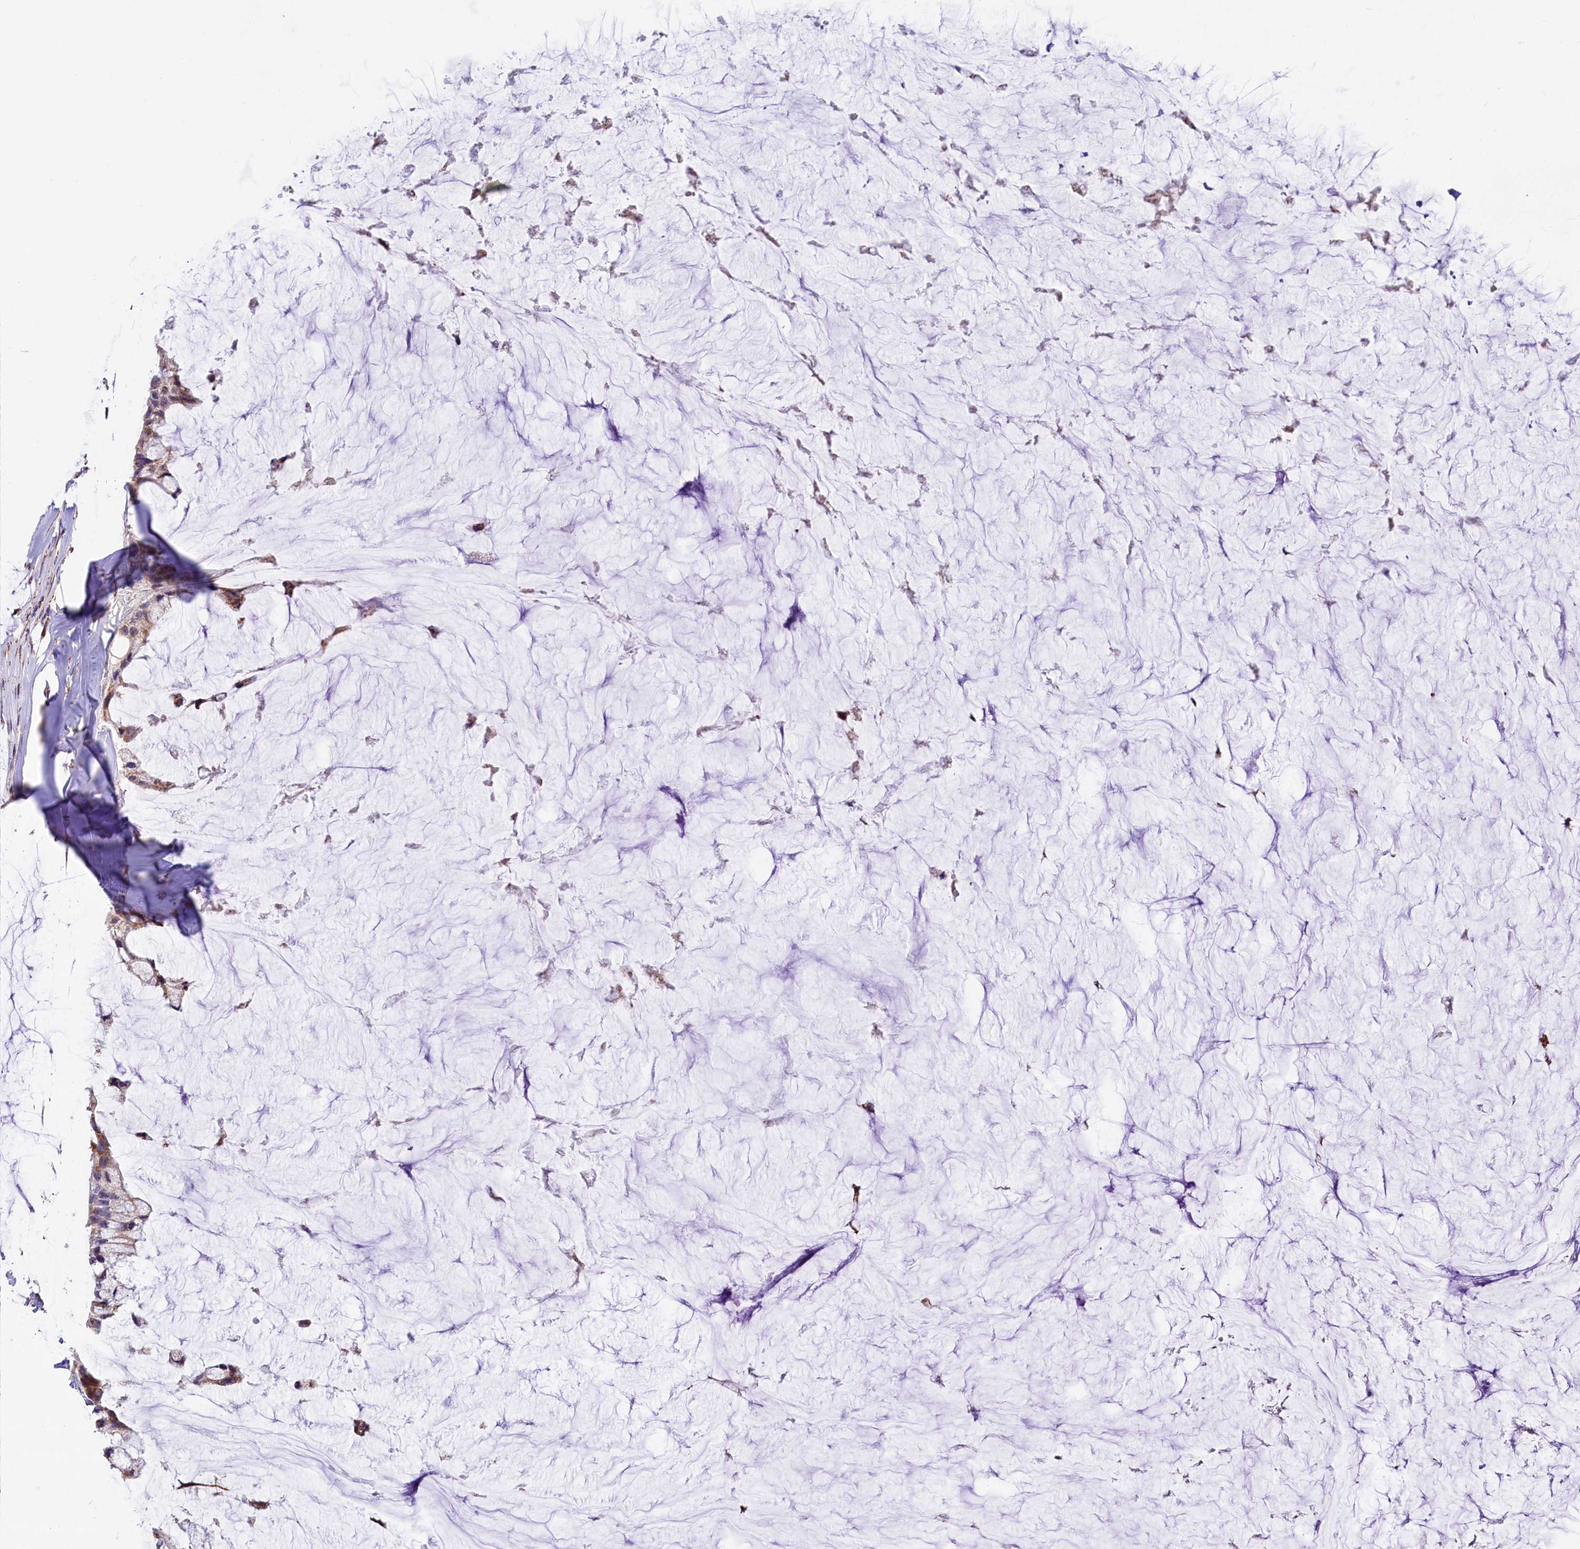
{"staining": {"intensity": "moderate", "quantity": ">75%", "location": "cytoplasmic/membranous"}, "tissue": "ovarian cancer", "cell_type": "Tumor cells", "image_type": "cancer", "snomed": [{"axis": "morphology", "description": "Cystadenocarcinoma, mucinous, NOS"}, {"axis": "topography", "description": "Ovary"}], "caption": "Immunohistochemical staining of ovarian mucinous cystadenocarcinoma shows medium levels of moderate cytoplasmic/membranous protein staining in approximately >75% of tumor cells. (Brightfield microscopy of DAB IHC at high magnification).", "gene": "NDUFA8", "patient": {"sex": "female", "age": 39}}